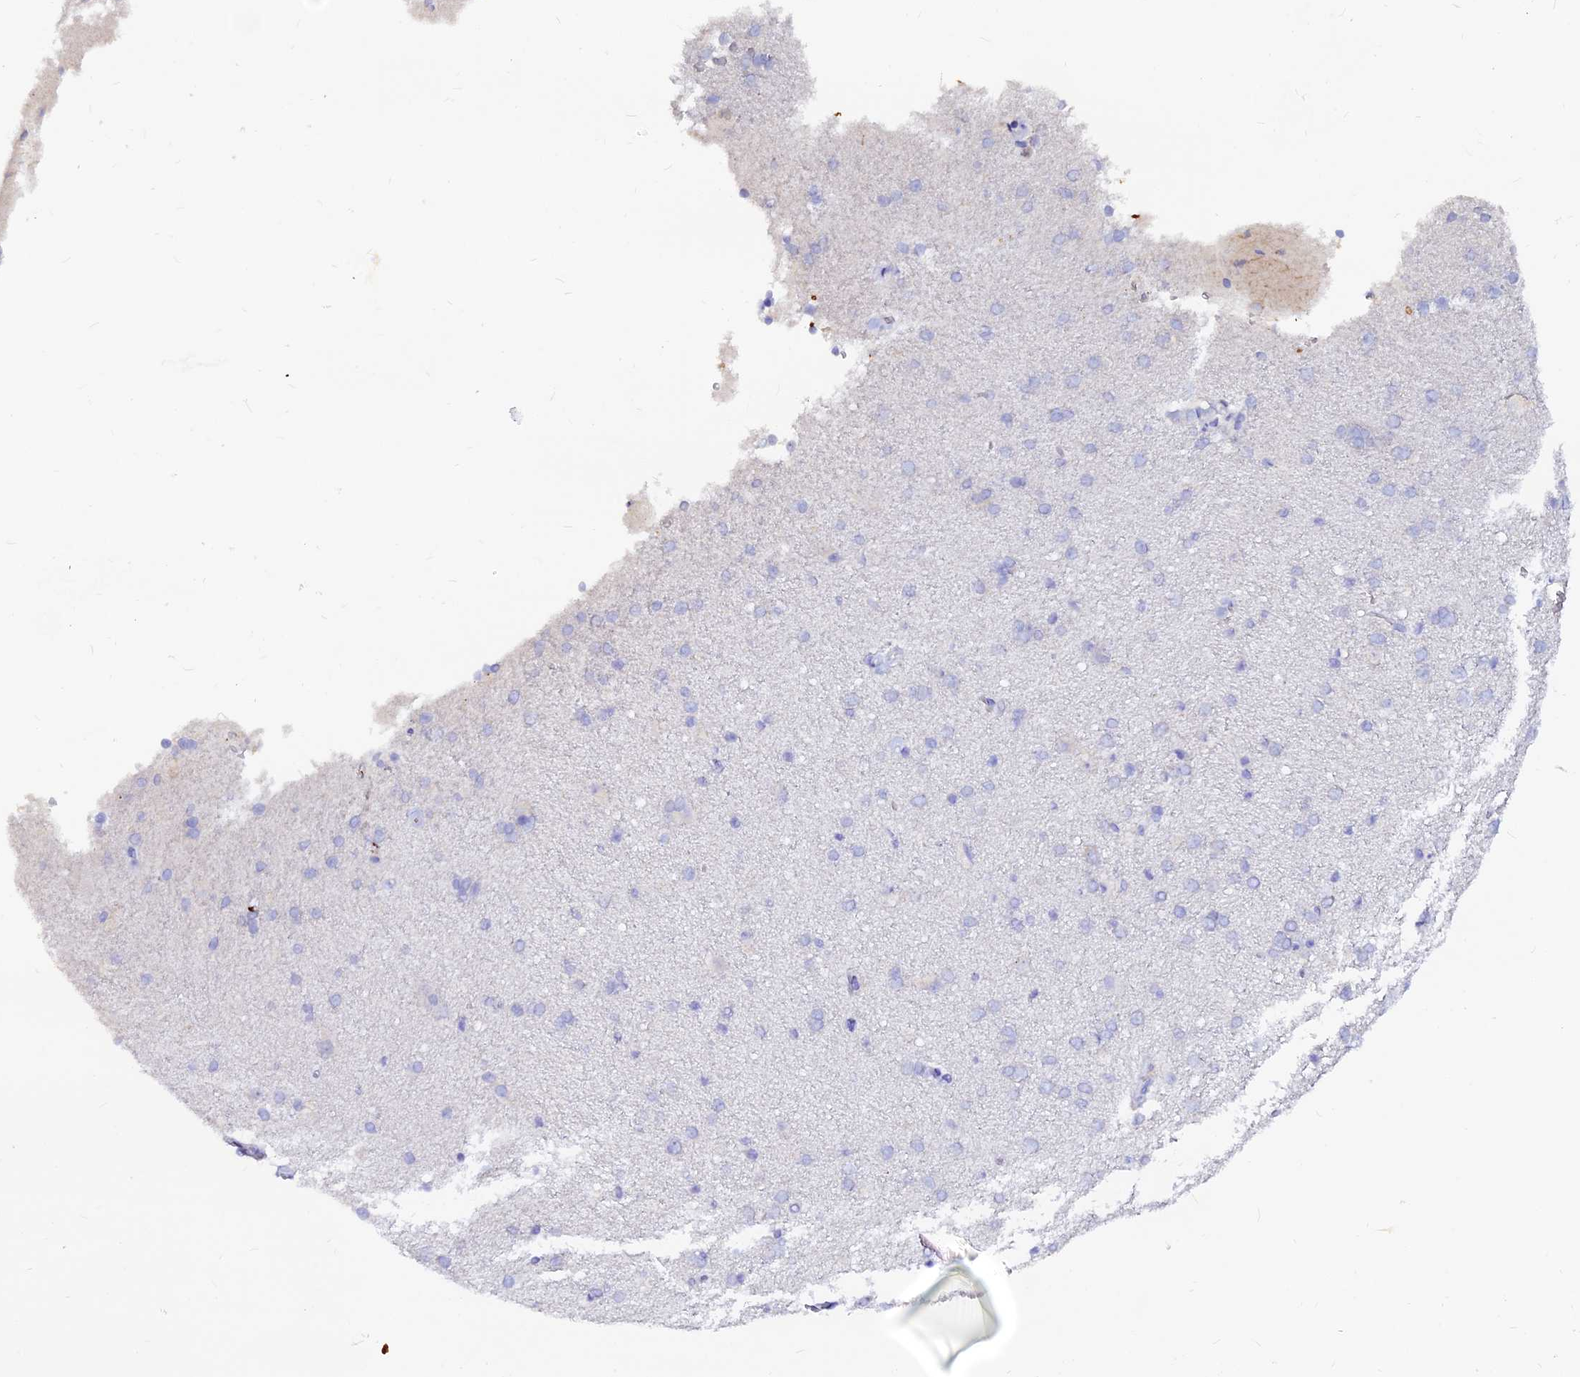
{"staining": {"intensity": "negative", "quantity": "none", "location": "none"}, "tissue": "cerebral cortex", "cell_type": "Endothelial cells", "image_type": "normal", "snomed": [{"axis": "morphology", "description": "Normal tissue, NOS"}, {"axis": "topography", "description": "Cerebral cortex"}], "caption": "The image shows no staining of endothelial cells in normal cerebral cortex.", "gene": "DENND2D", "patient": {"sex": "male", "age": 62}}